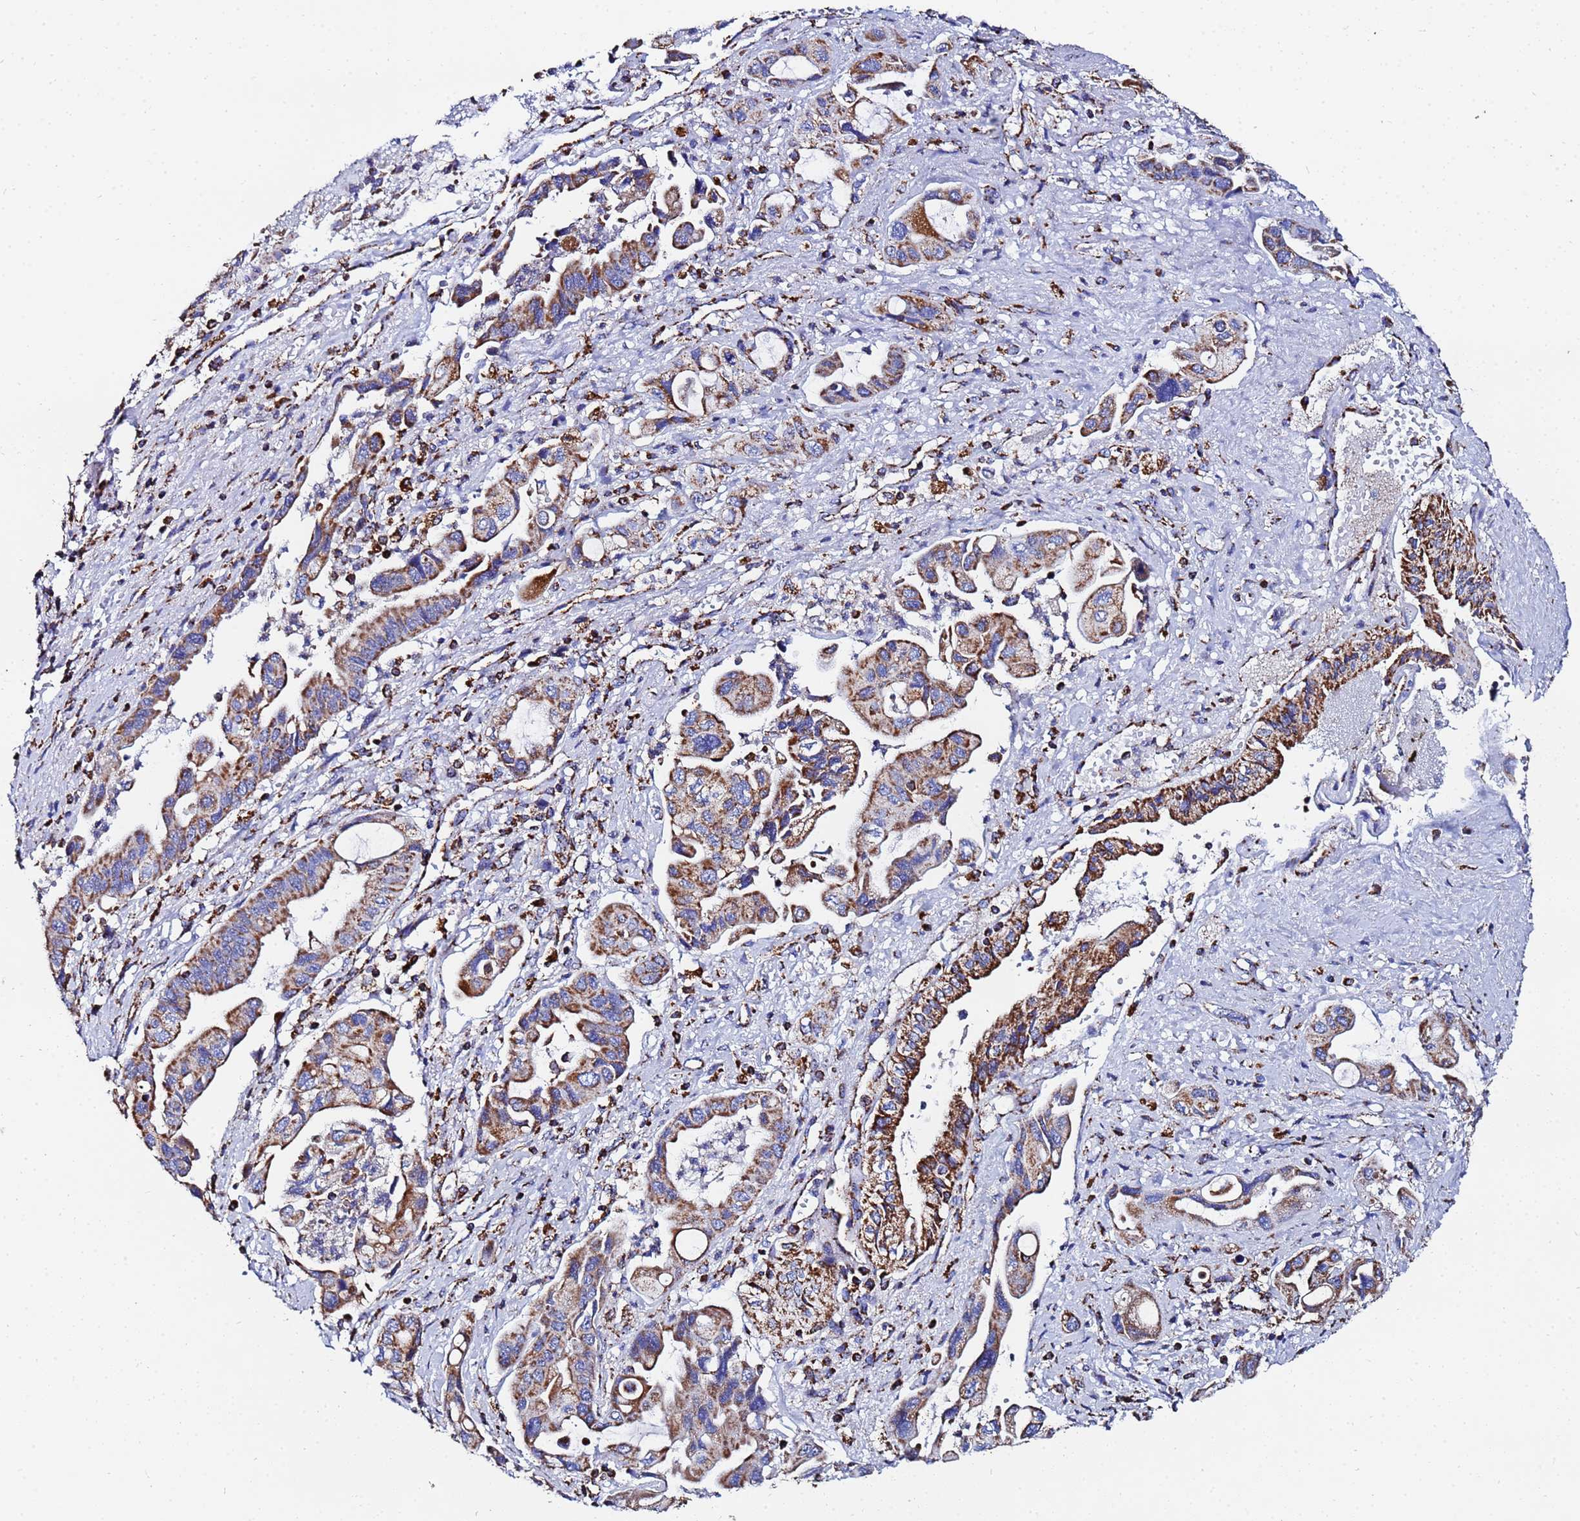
{"staining": {"intensity": "strong", "quantity": ">75%", "location": "cytoplasmic/membranous"}, "tissue": "pancreatic cancer", "cell_type": "Tumor cells", "image_type": "cancer", "snomed": [{"axis": "morphology", "description": "Adenocarcinoma, NOS"}, {"axis": "topography", "description": "Pancreas"}], "caption": "A brown stain shows strong cytoplasmic/membranous expression of a protein in pancreatic adenocarcinoma tumor cells.", "gene": "GLUD1", "patient": {"sex": "female", "age": 50}}